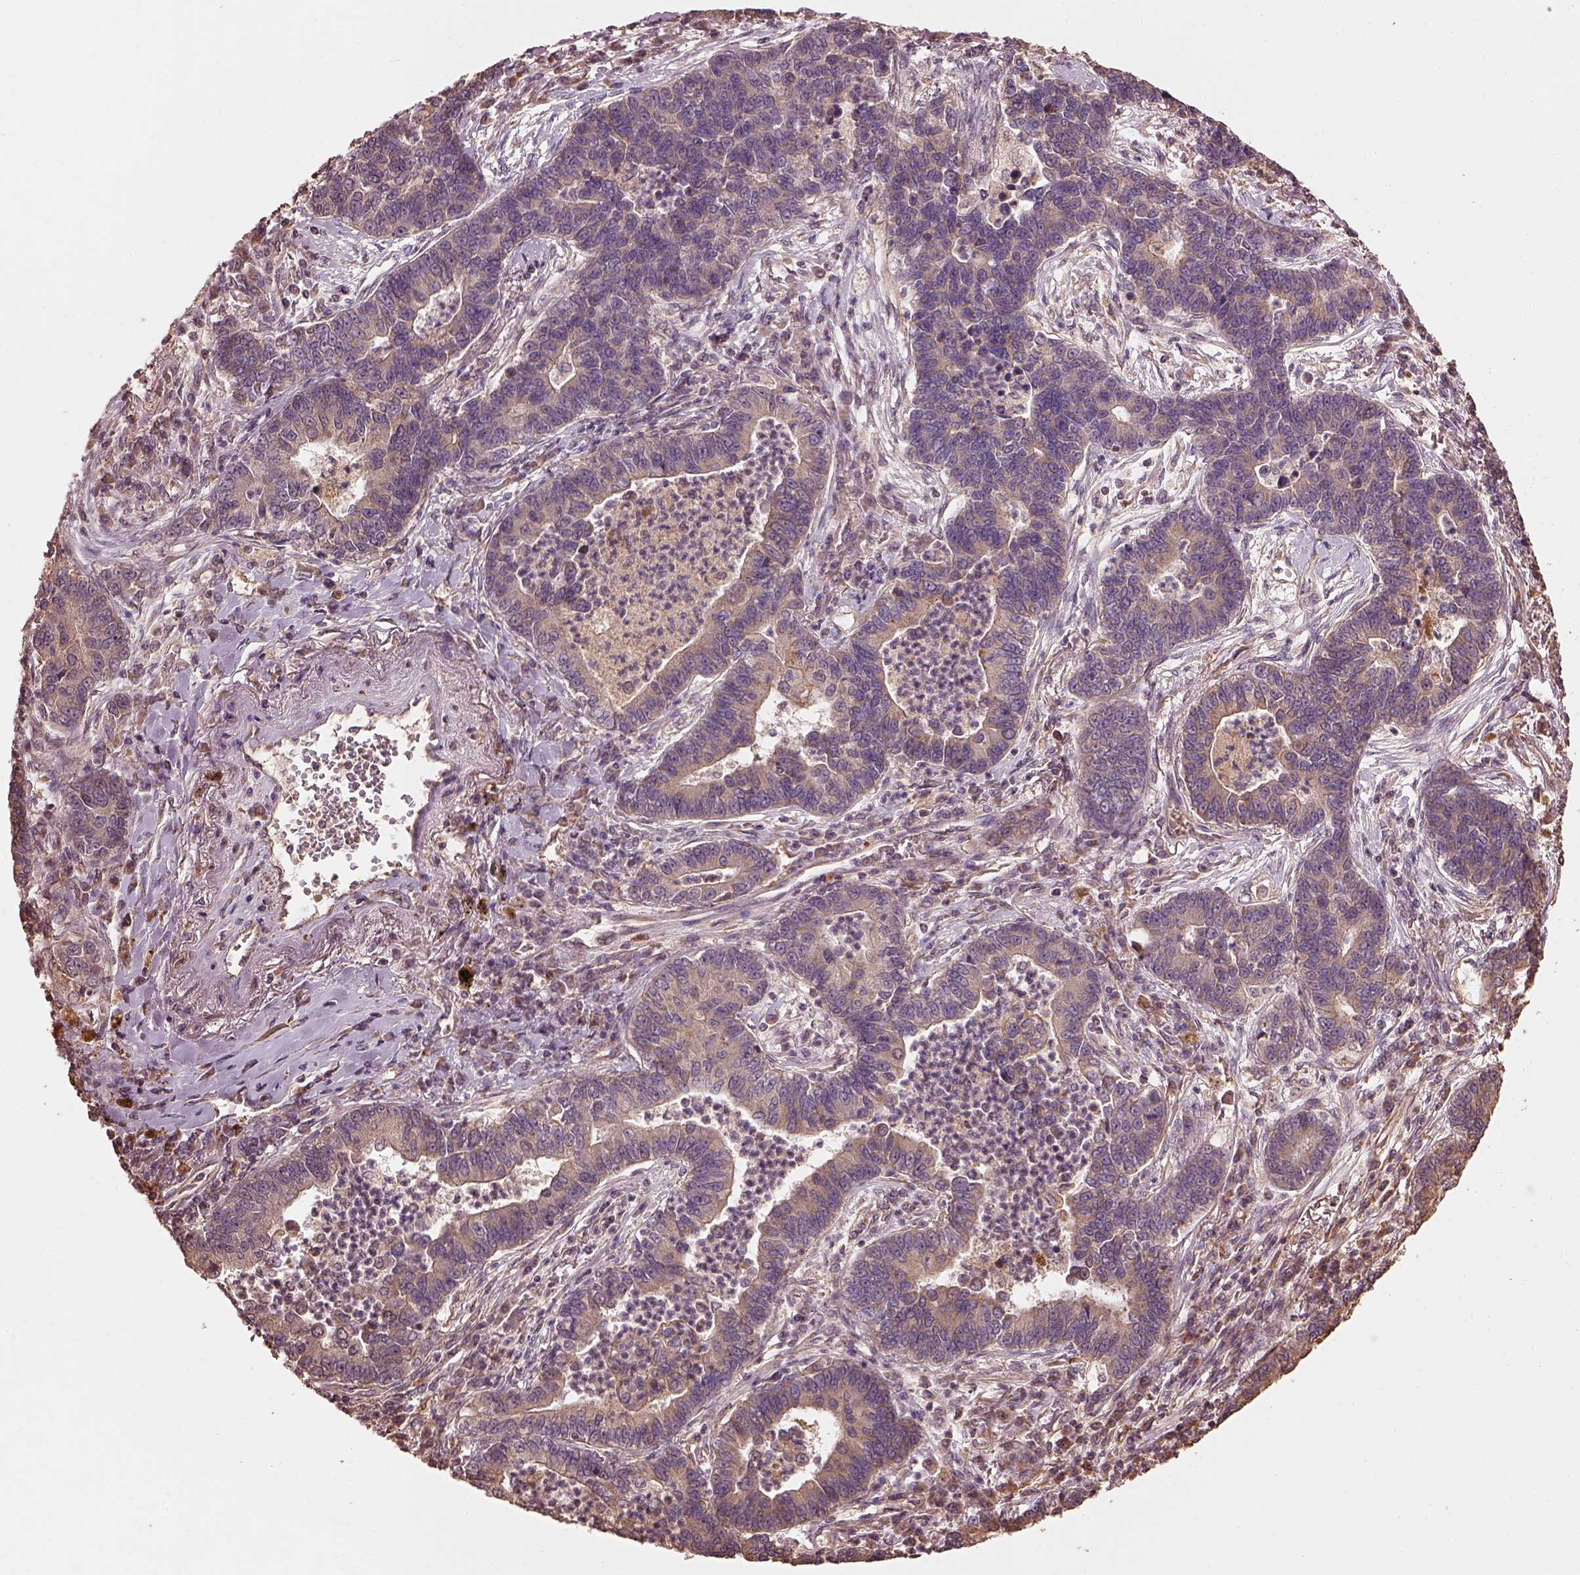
{"staining": {"intensity": "moderate", "quantity": "25%-75%", "location": "cytoplasmic/membranous"}, "tissue": "lung cancer", "cell_type": "Tumor cells", "image_type": "cancer", "snomed": [{"axis": "morphology", "description": "Adenocarcinoma, NOS"}, {"axis": "topography", "description": "Lung"}], "caption": "Immunohistochemistry micrograph of neoplastic tissue: lung cancer (adenocarcinoma) stained using immunohistochemistry demonstrates medium levels of moderate protein expression localized specifically in the cytoplasmic/membranous of tumor cells, appearing as a cytoplasmic/membranous brown color.", "gene": "METTL4", "patient": {"sex": "female", "age": 57}}